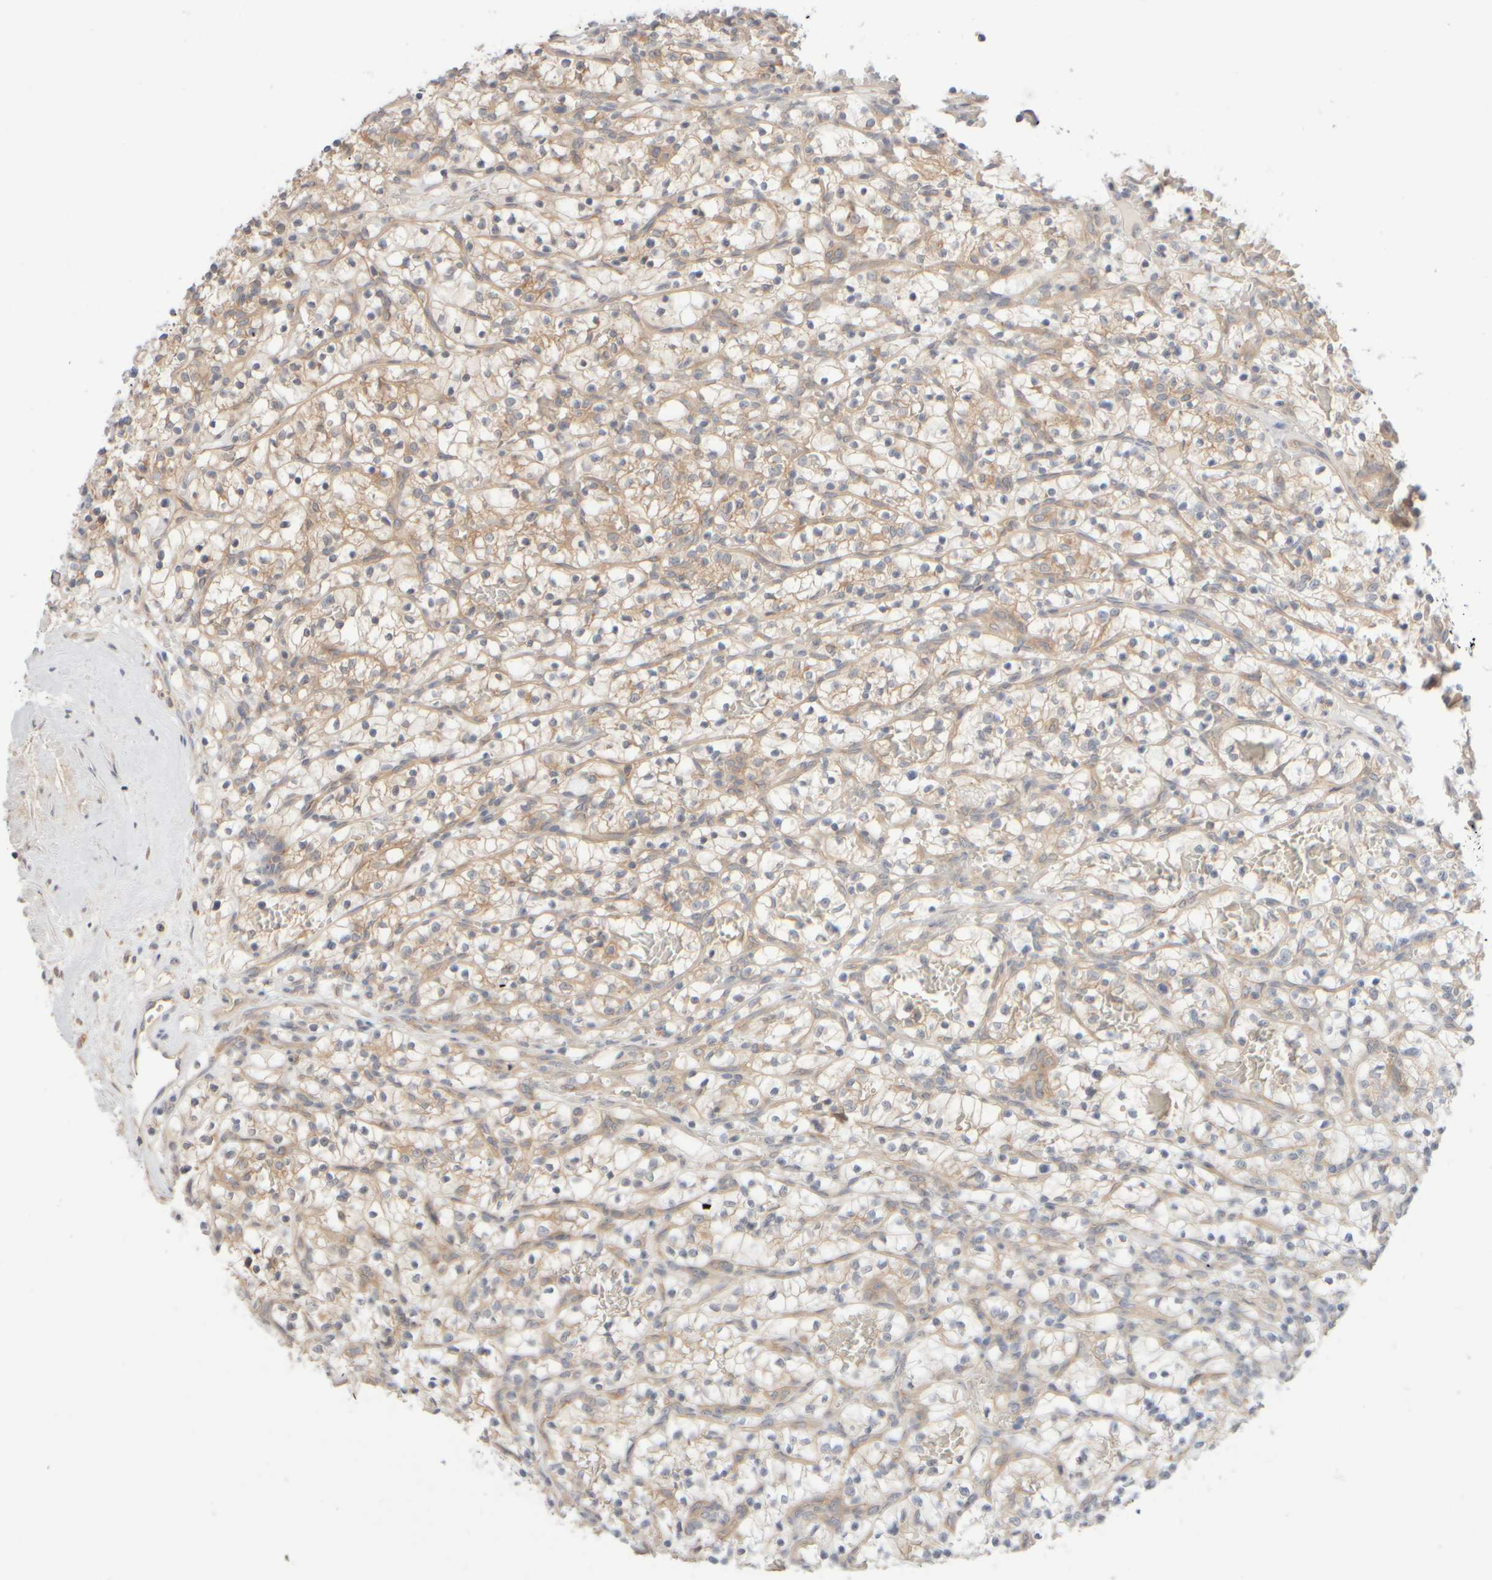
{"staining": {"intensity": "weak", "quantity": "<25%", "location": "cytoplasmic/membranous"}, "tissue": "renal cancer", "cell_type": "Tumor cells", "image_type": "cancer", "snomed": [{"axis": "morphology", "description": "Adenocarcinoma, NOS"}, {"axis": "topography", "description": "Kidney"}], "caption": "High magnification brightfield microscopy of renal cancer (adenocarcinoma) stained with DAB (brown) and counterstained with hematoxylin (blue): tumor cells show no significant positivity.", "gene": "GOPC", "patient": {"sex": "female", "age": 57}}